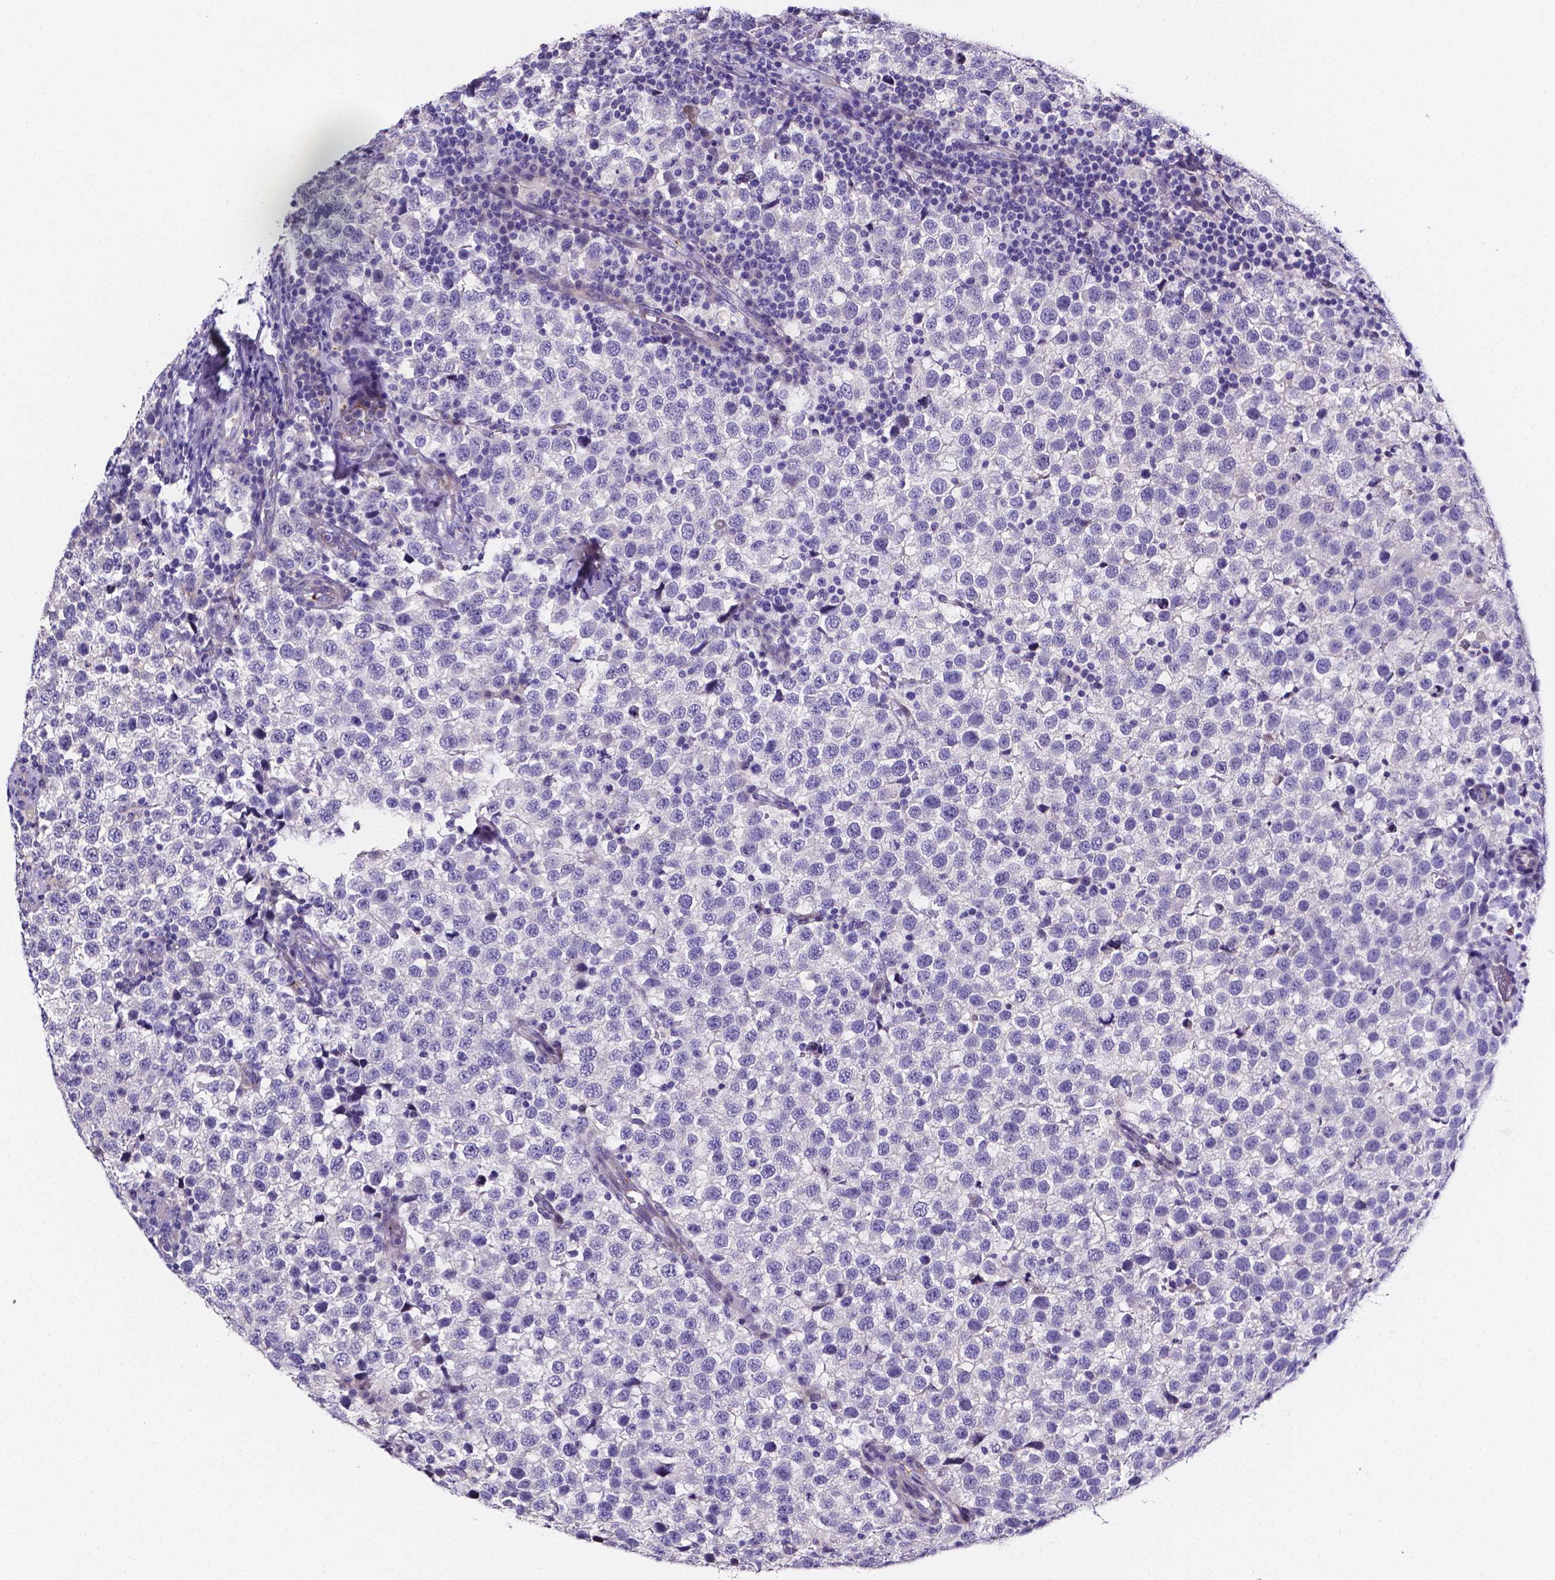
{"staining": {"intensity": "negative", "quantity": "none", "location": "none"}, "tissue": "testis cancer", "cell_type": "Tumor cells", "image_type": "cancer", "snomed": [{"axis": "morphology", "description": "Seminoma, NOS"}, {"axis": "topography", "description": "Testis"}], "caption": "Tumor cells are negative for brown protein staining in testis cancer (seminoma). Brightfield microscopy of IHC stained with DAB (3,3'-diaminobenzidine) (brown) and hematoxylin (blue), captured at high magnification.", "gene": "NRGN", "patient": {"sex": "male", "age": 34}}